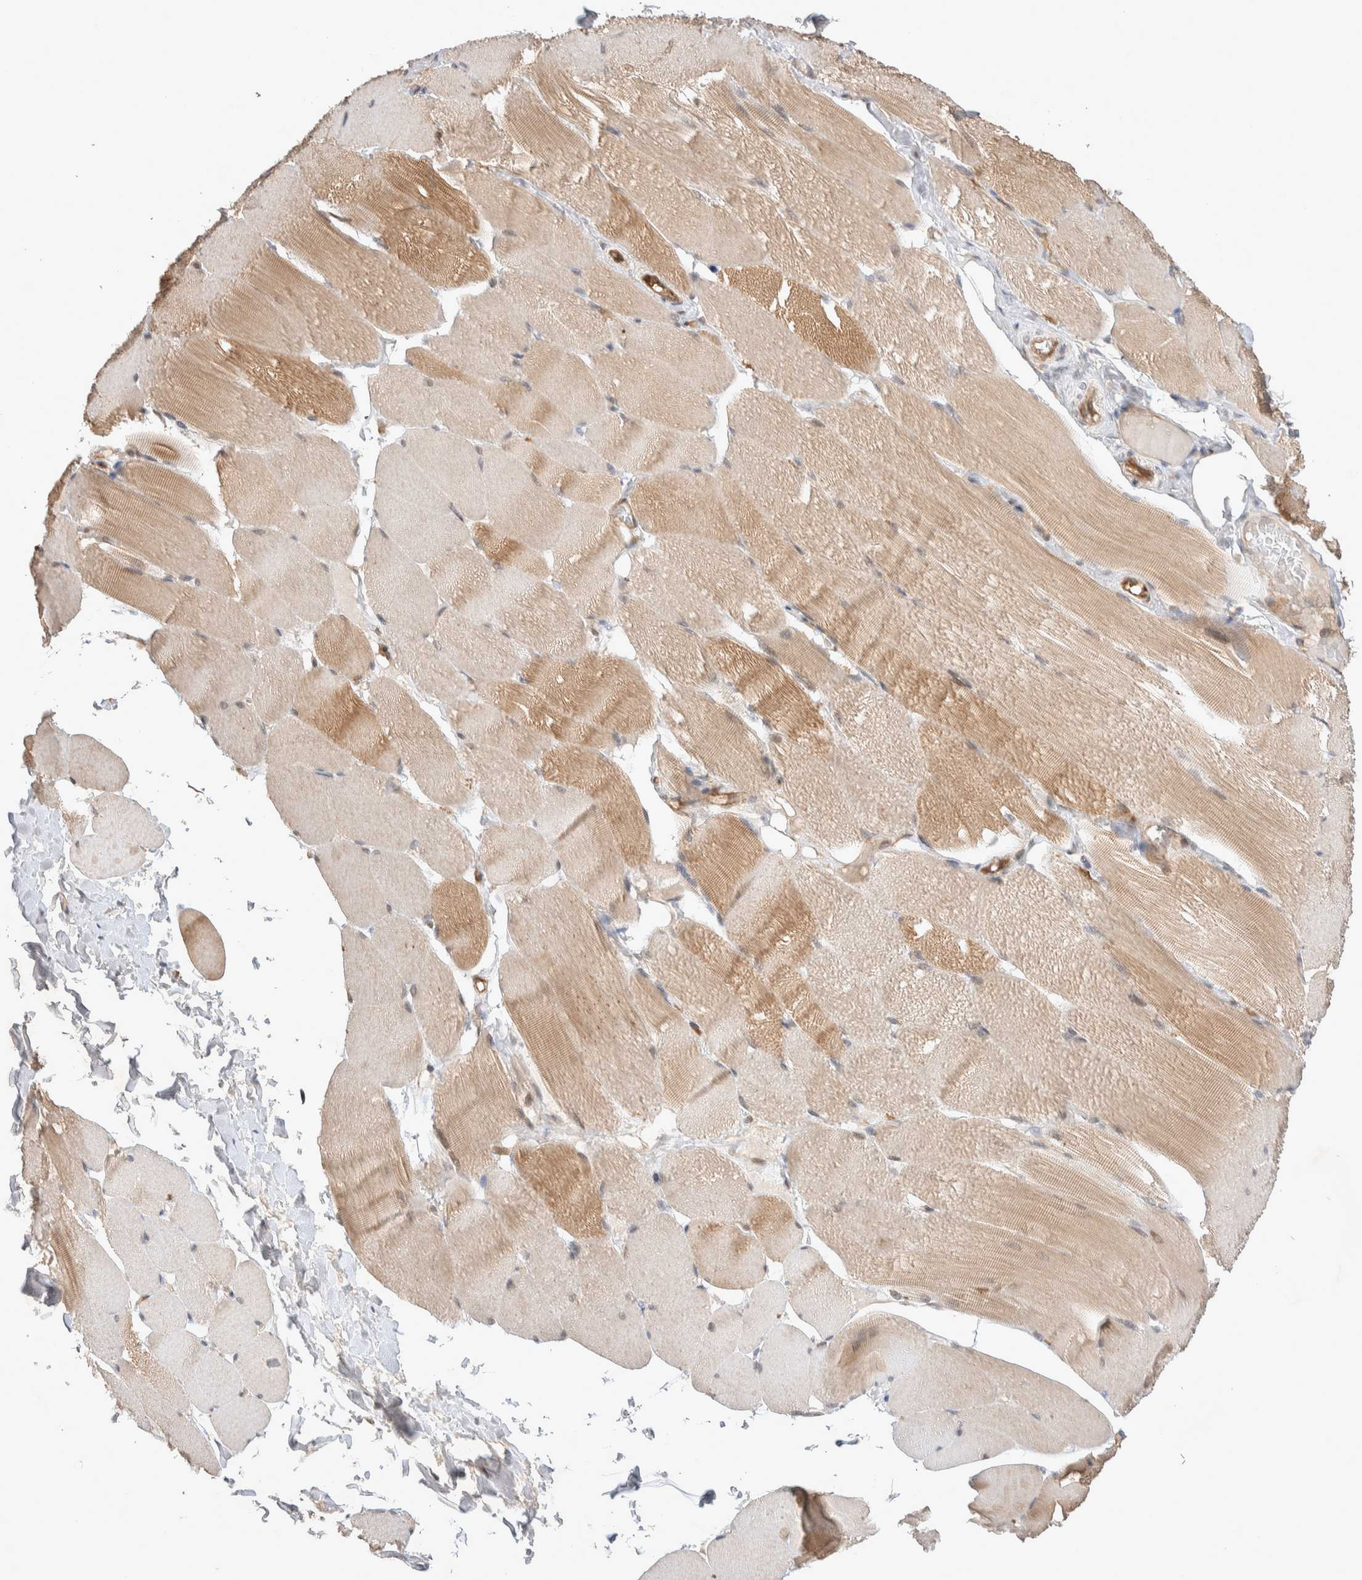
{"staining": {"intensity": "moderate", "quantity": ">75%", "location": "cytoplasmic/membranous"}, "tissue": "skeletal muscle", "cell_type": "Myocytes", "image_type": "normal", "snomed": [{"axis": "morphology", "description": "Normal tissue, NOS"}, {"axis": "topography", "description": "Skin"}, {"axis": "topography", "description": "Skeletal muscle"}], "caption": "This is a photomicrograph of immunohistochemistry staining of normal skeletal muscle, which shows moderate positivity in the cytoplasmic/membranous of myocytes.", "gene": "ZNF704", "patient": {"sex": "male", "age": 83}}